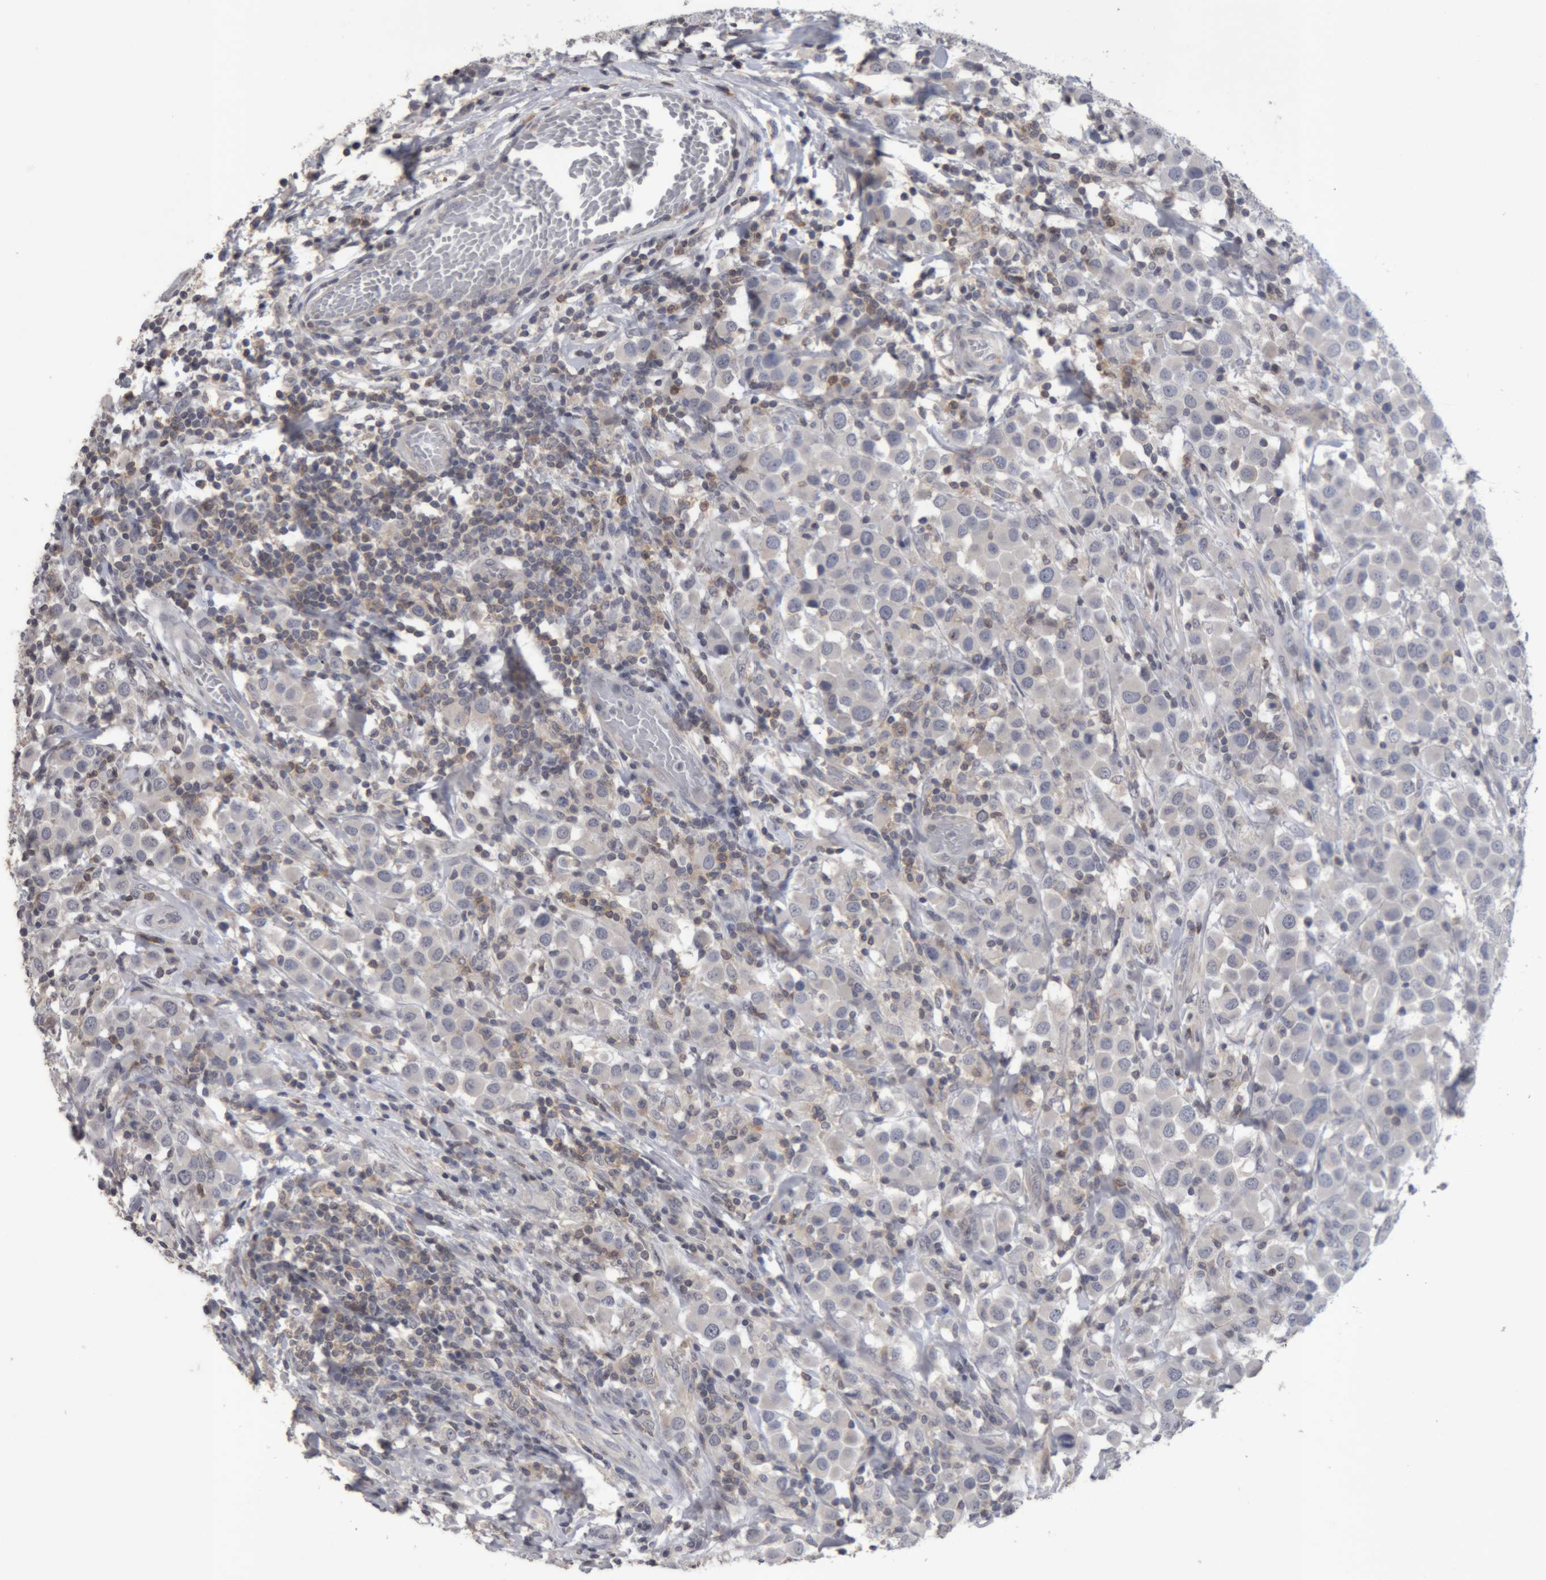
{"staining": {"intensity": "negative", "quantity": "none", "location": "none"}, "tissue": "breast cancer", "cell_type": "Tumor cells", "image_type": "cancer", "snomed": [{"axis": "morphology", "description": "Duct carcinoma"}, {"axis": "topography", "description": "Breast"}], "caption": "Histopathology image shows no protein positivity in tumor cells of breast cancer (infiltrating ductal carcinoma) tissue.", "gene": "NFATC2", "patient": {"sex": "female", "age": 61}}